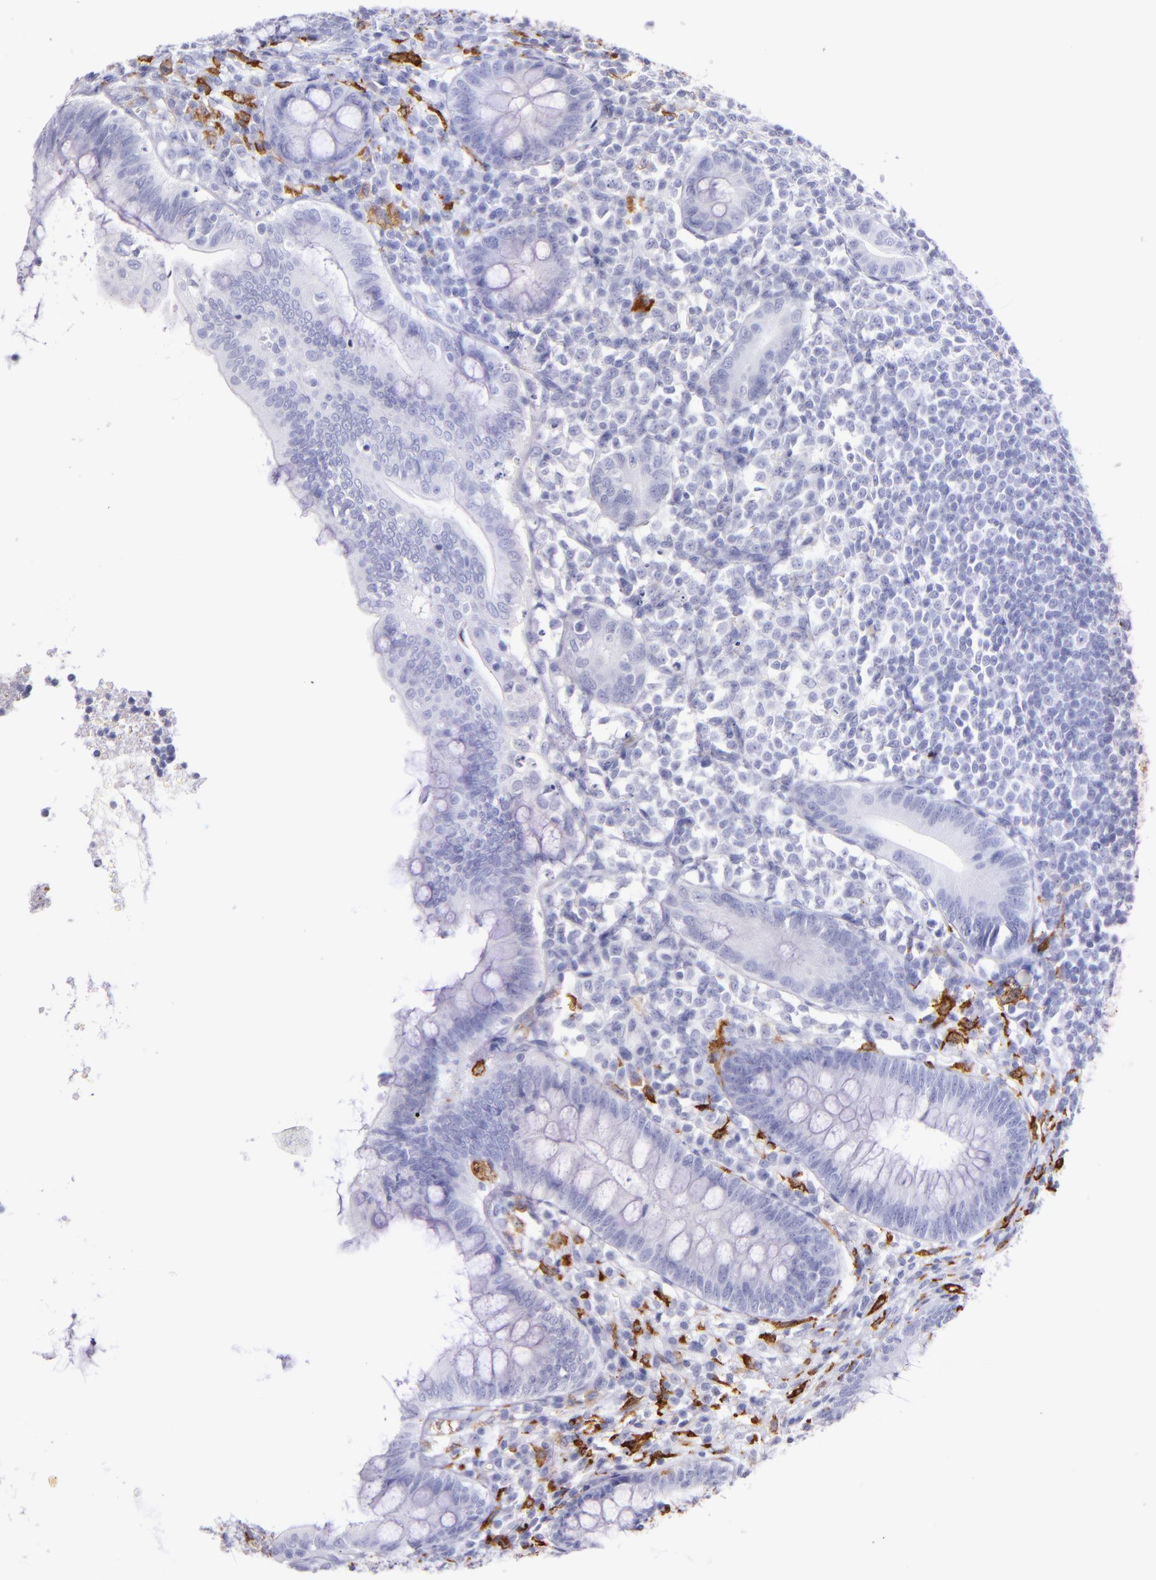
{"staining": {"intensity": "negative", "quantity": "none", "location": "none"}, "tissue": "appendix", "cell_type": "Glandular cells", "image_type": "normal", "snomed": [{"axis": "morphology", "description": "Normal tissue, NOS"}, {"axis": "topography", "description": "Appendix"}], "caption": "Protein analysis of benign appendix demonstrates no significant staining in glandular cells. The staining was performed using DAB (3,3'-diaminobenzidine) to visualize the protein expression in brown, while the nuclei were stained in blue with hematoxylin (Magnification: 20x).", "gene": "CD163", "patient": {"sex": "female", "age": 66}}